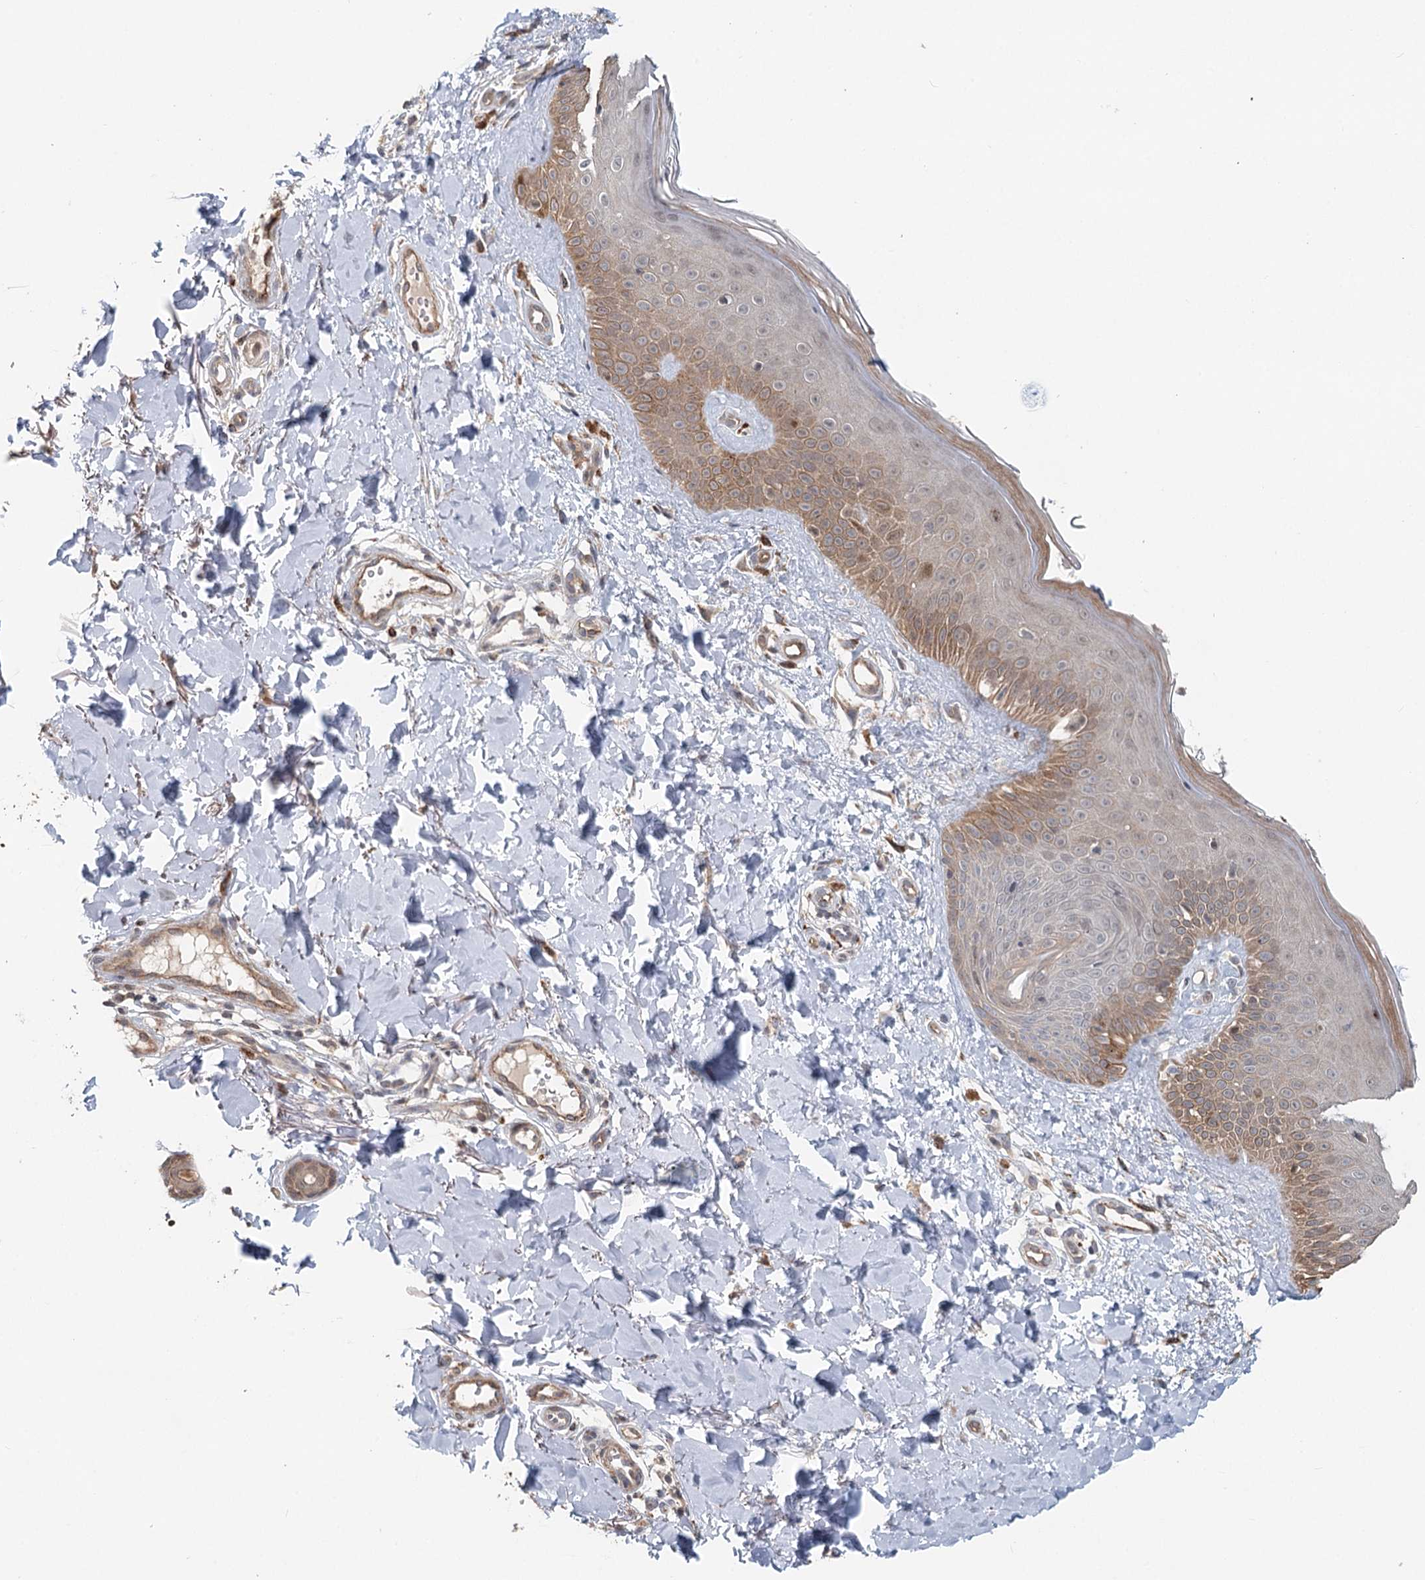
{"staining": {"intensity": "weak", "quantity": "<25%", "location": "cytoplasmic/membranous"}, "tissue": "skin", "cell_type": "Fibroblasts", "image_type": "normal", "snomed": [{"axis": "morphology", "description": "Normal tissue, NOS"}, {"axis": "topography", "description": "Skin"}], "caption": "Fibroblasts show no significant positivity in benign skin. The staining is performed using DAB brown chromogen with nuclei counter-stained in using hematoxylin.", "gene": "RNF111", "patient": {"sex": "male", "age": 52}}